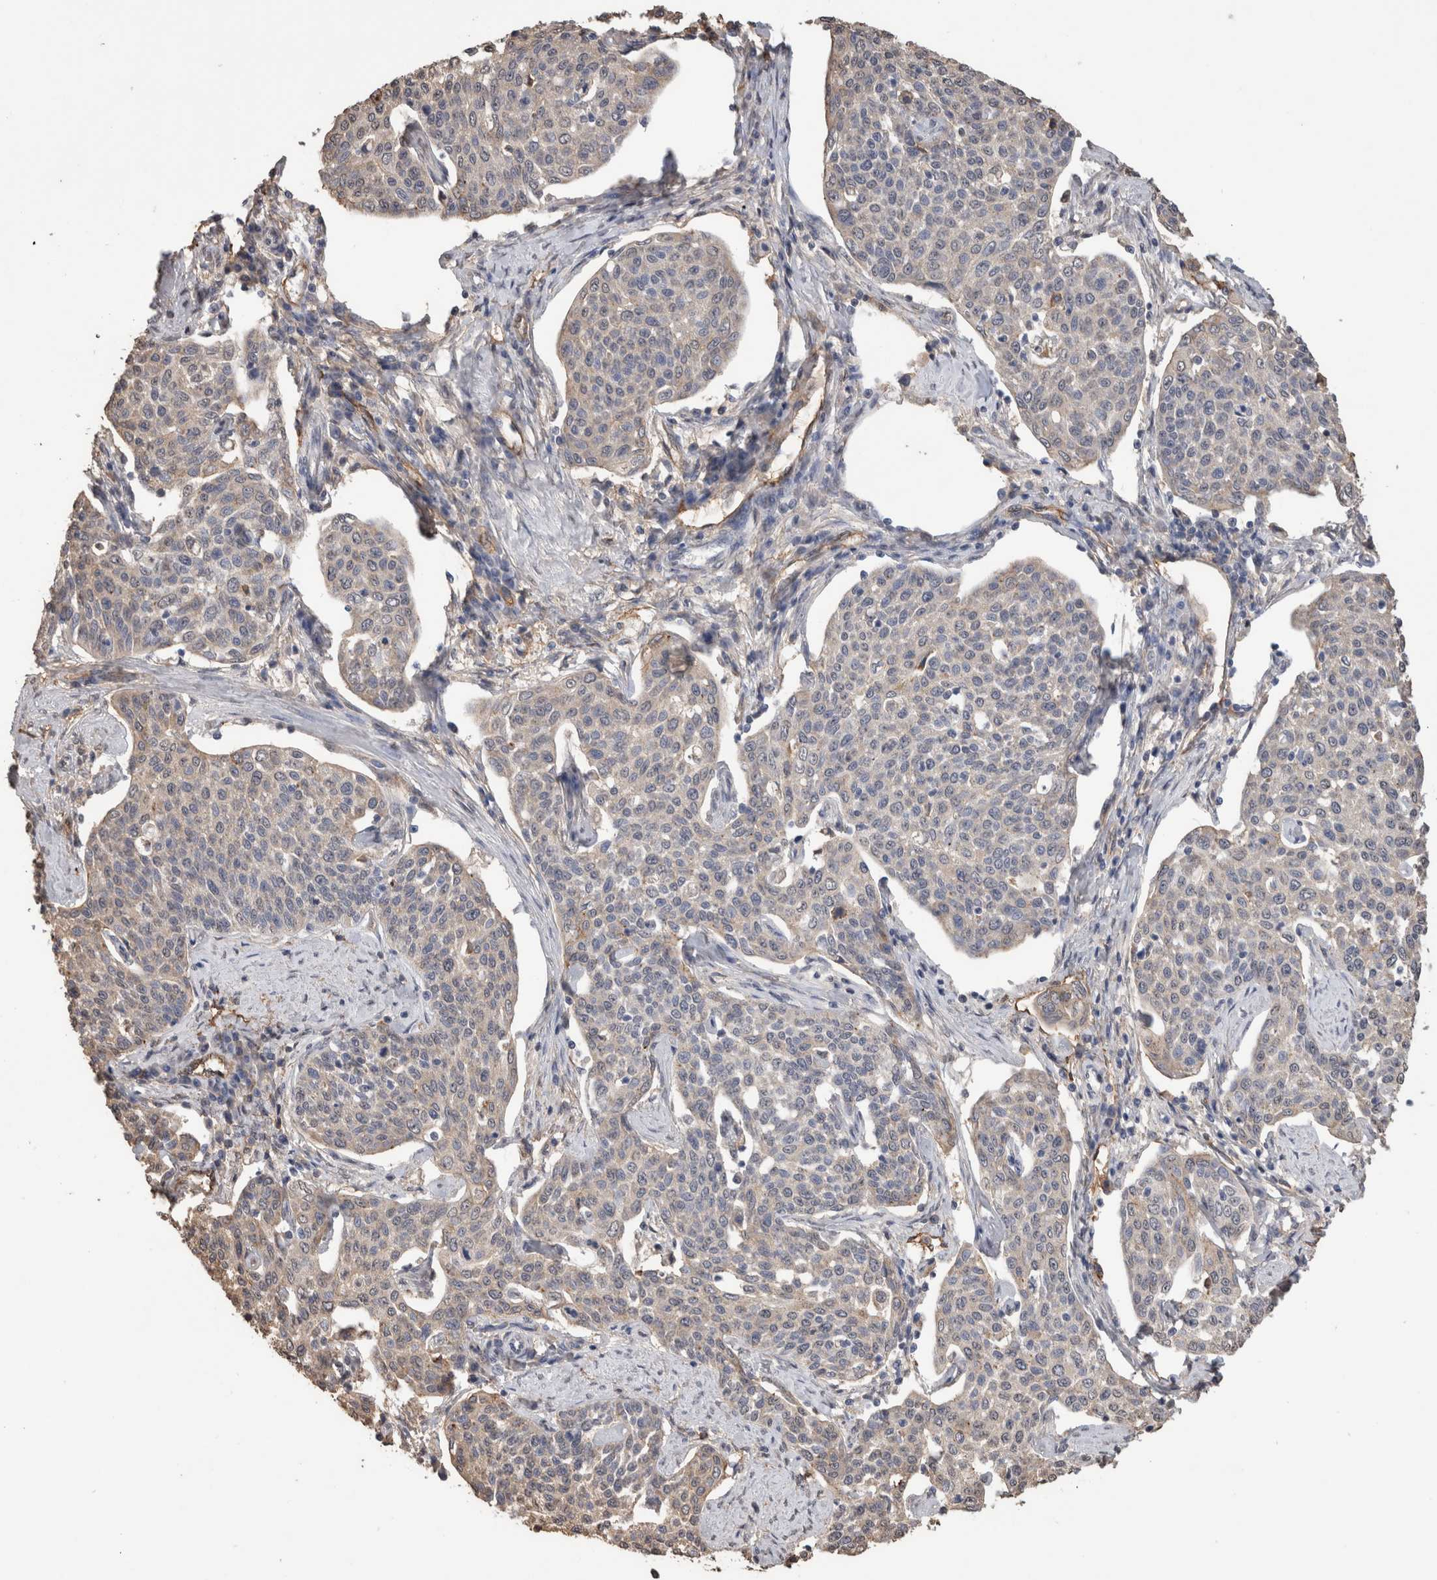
{"staining": {"intensity": "negative", "quantity": "none", "location": "none"}, "tissue": "cervical cancer", "cell_type": "Tumor cells", "image_type": "cancer", "snomed": [{"axis": "morphology", "description": "Squamous cell carcinoma, NOS"}, {"axis": "topography", "description": "Cervix"}], "caption": "A high-resolution photomicrograph shows IHC staining of cervical squamous cell carcinoma, which shows no significant expression in tumor cells.", "gene": "S100A10", "patient": {"sex": "female", "age": 34}}